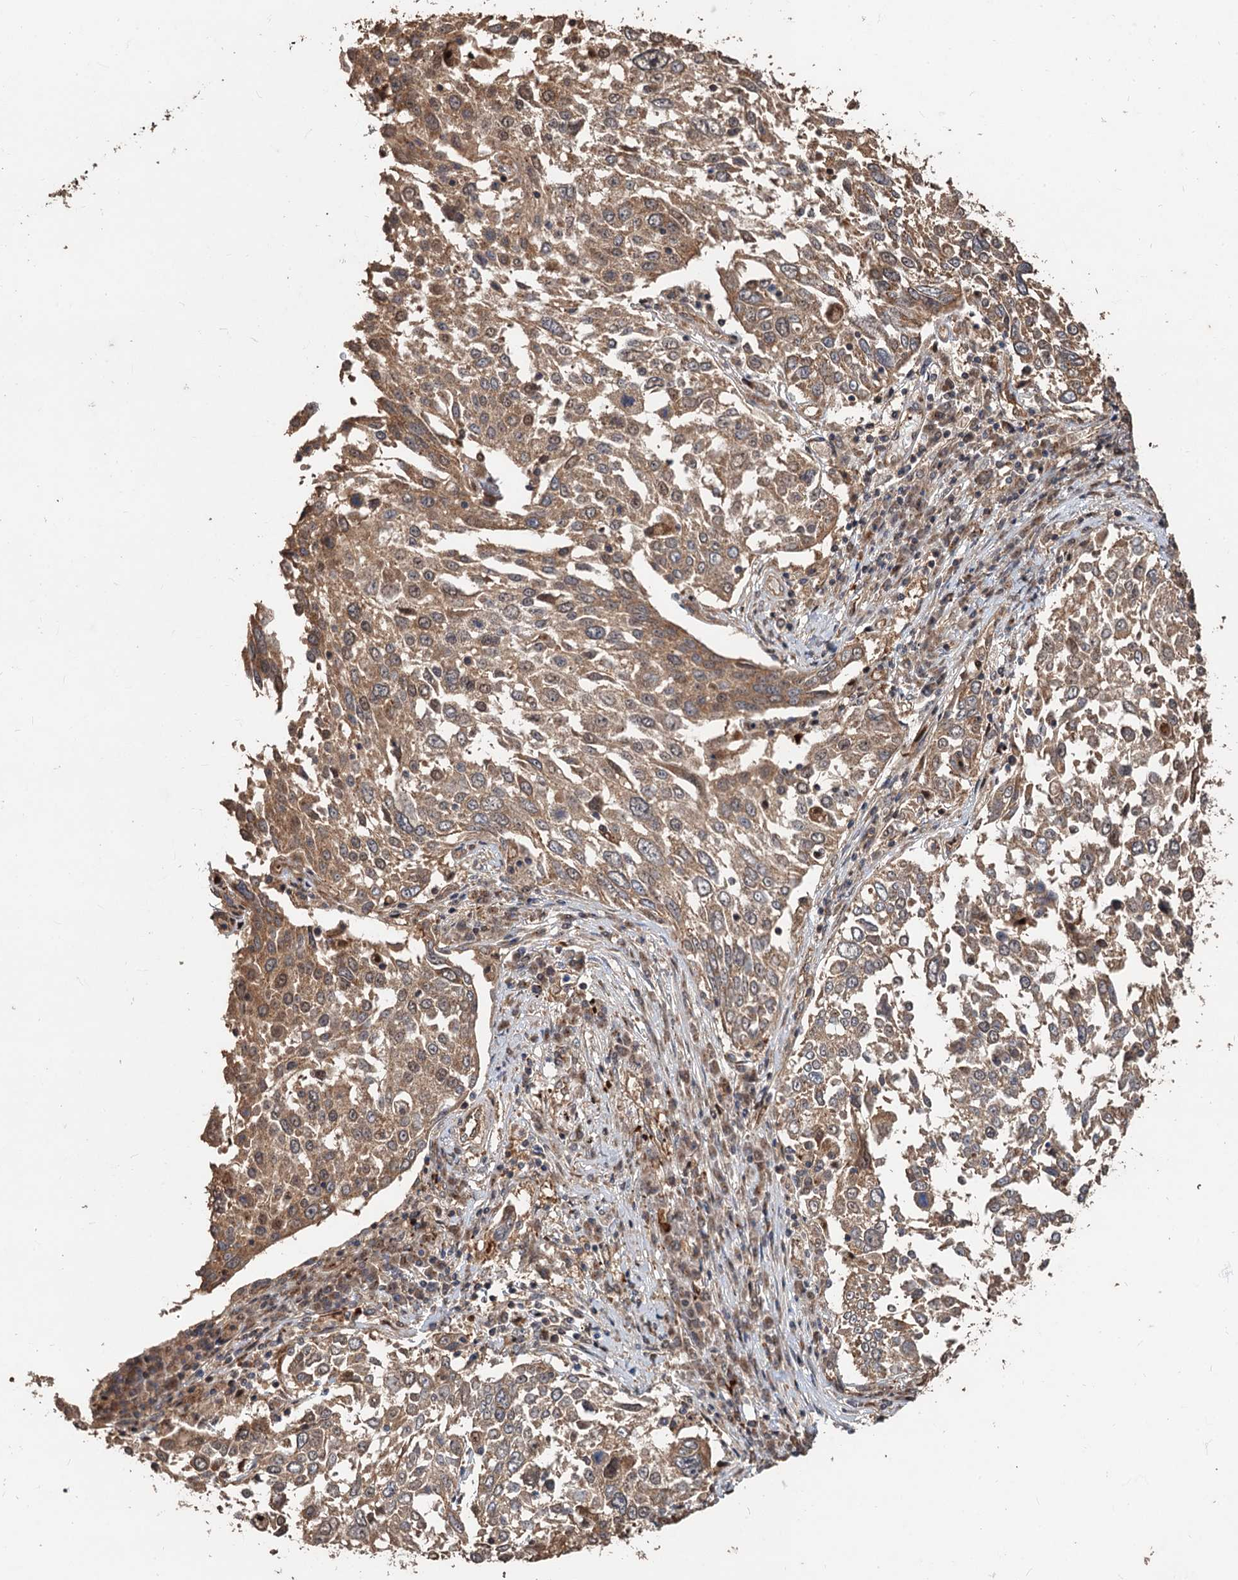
{"staining": {"intensity": "moderate", "quantity": ">75%", "location": "cytoplasmic/membranous"}, "tissue": "lung cancer", "cell_type": "Tumor cells", "image_type": "cancer", "snomed": [{"axis": "morphology", "description": "Squamous cell carcinoma, NOS"}, {"axis": "topography", "description": "Lung"}], "caption": "Human lung cancer (squamous cell carcinoma) stained with a brown dye displays moderate cytoplasmic/membranous positive staining in about >75% of tumor cells.", "gene": "DEXI", "patient": {"sex": "male", "age": 65}}